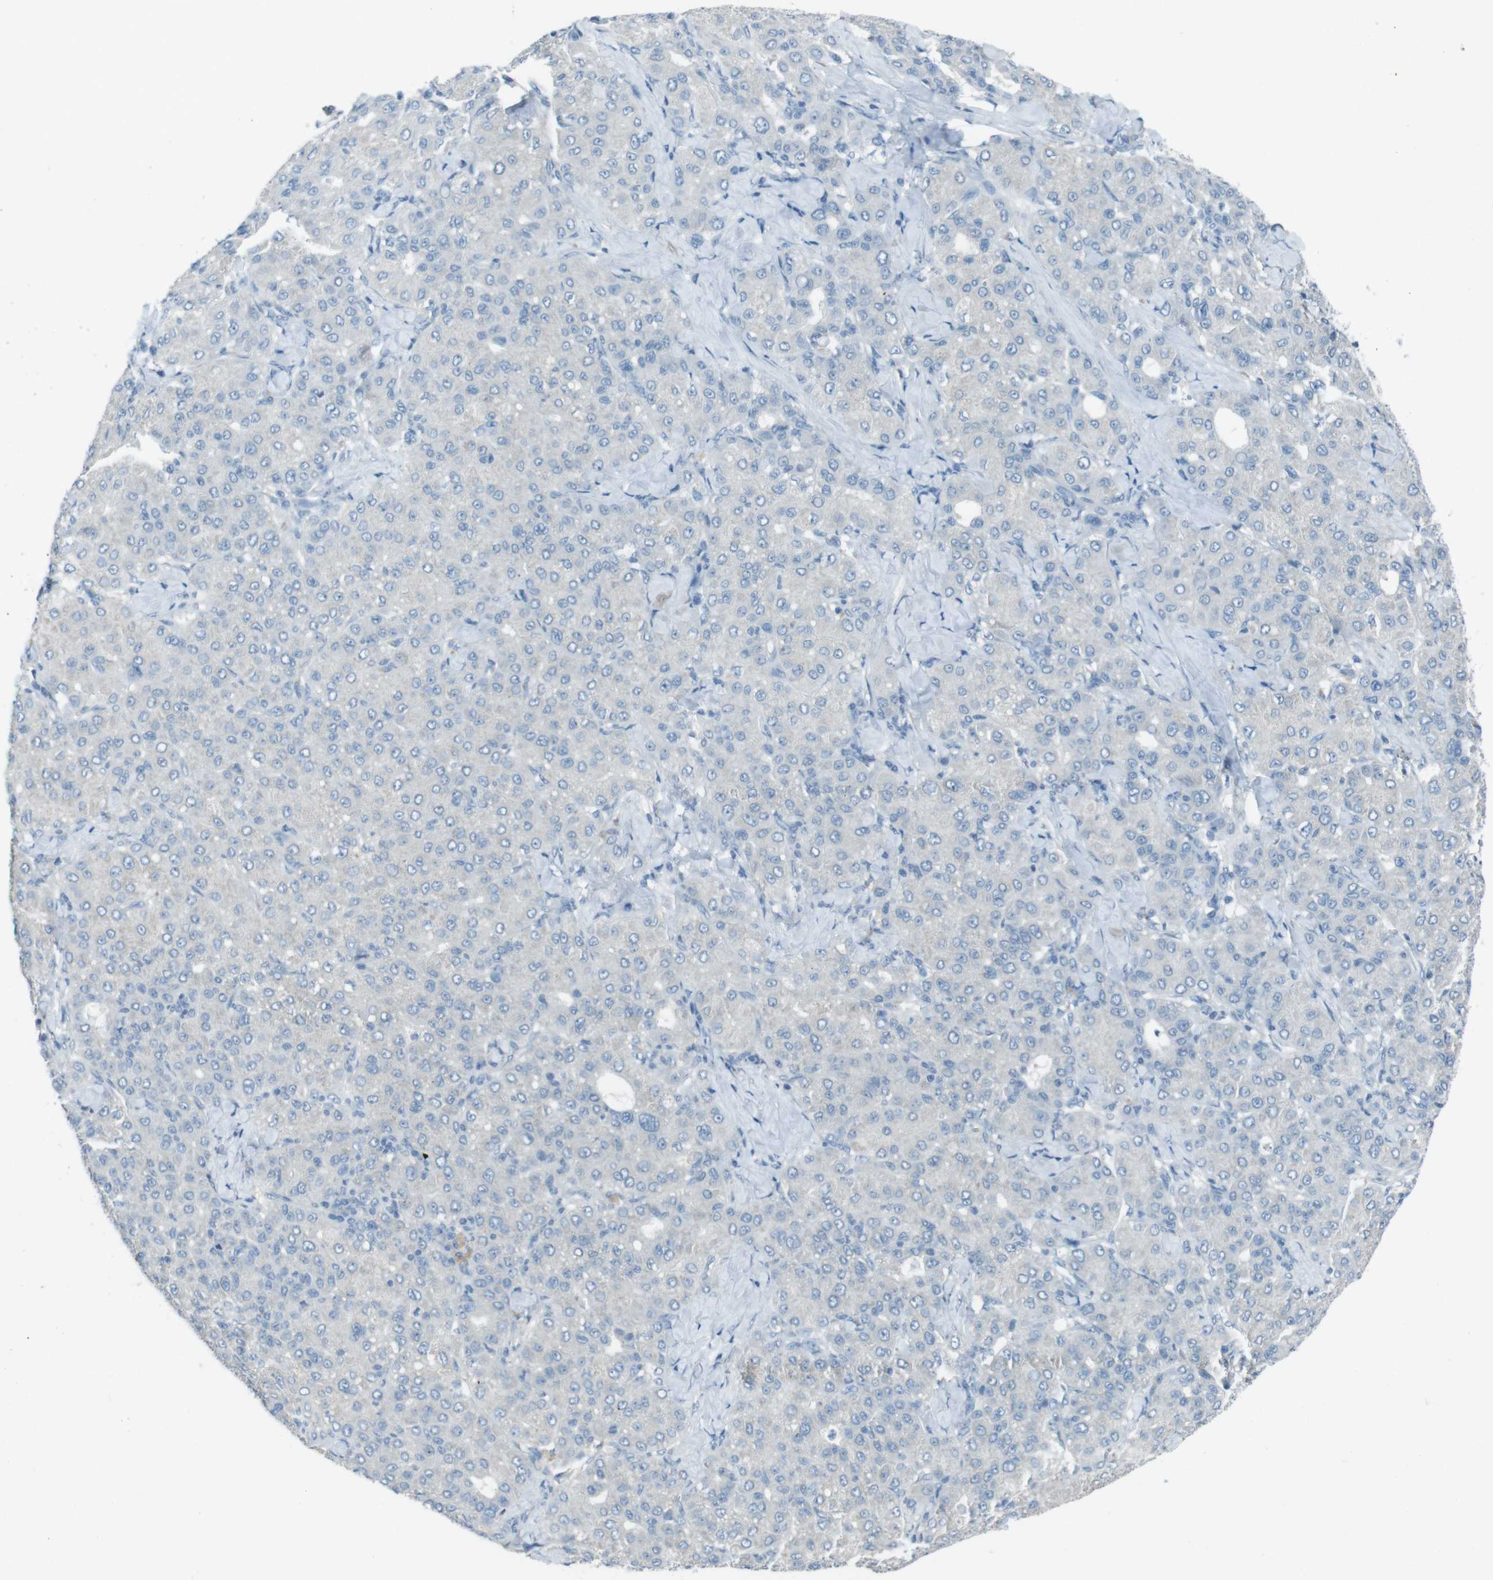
{"staining": {"intensity": "negative", "quantity": "none", "location": "none"}, "tissue": "liver cancer", "cell_type": "Tumor cells", "image_type": "cancer", "snomed": [{"axis": "morphology", "description": "Carcinoma, Hepatocellular, NOS"}, {"axis": "topography", "description": "Liver"}], "caption": "There is no significant positivity in tumor cells of liver cancer.", "gene": "ENTPD7", "patient": {"sex": "male", "age": 65}}